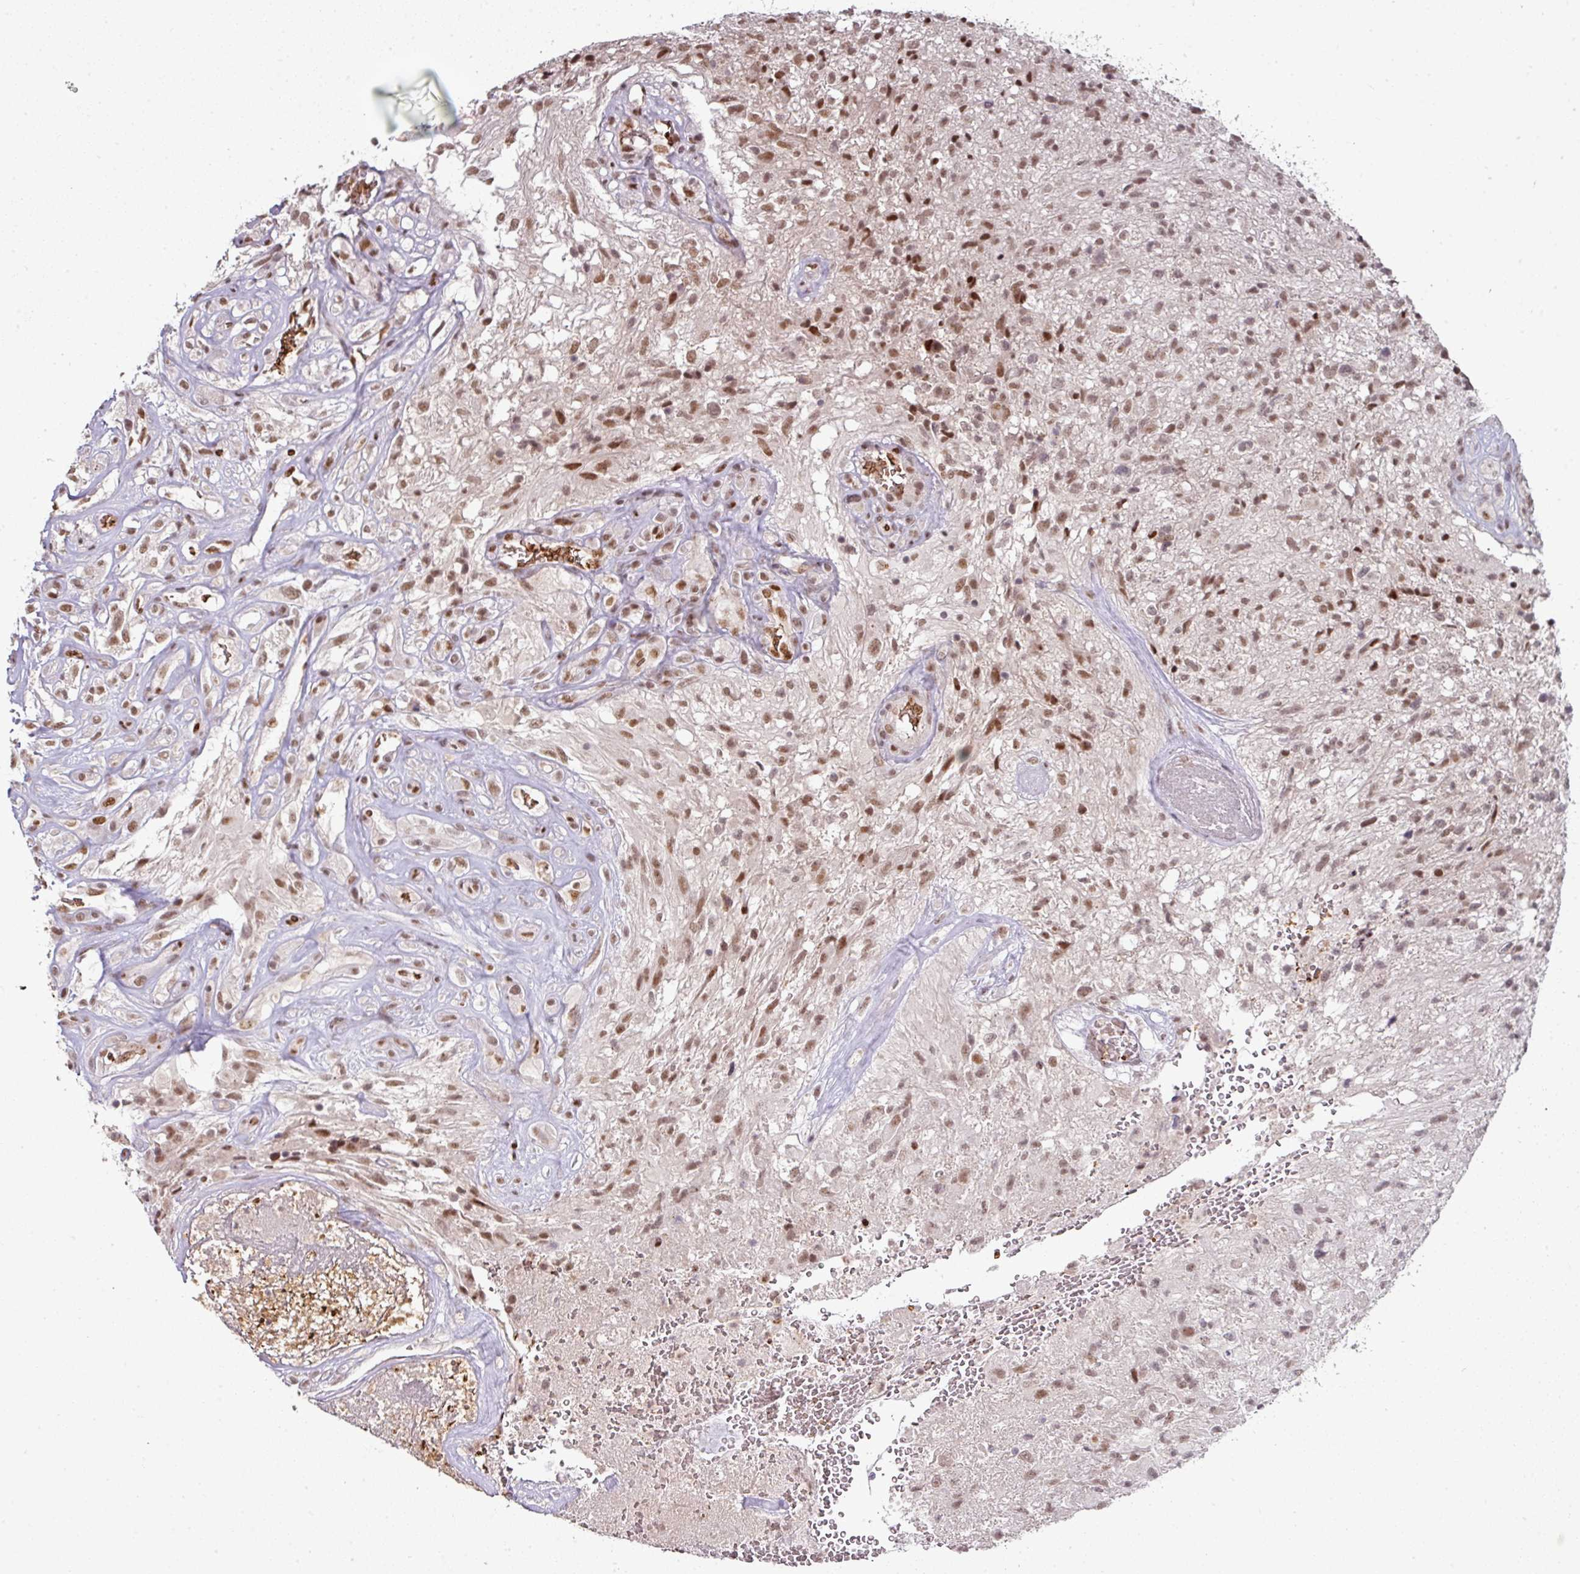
{"staining": {"intensity": "moderate", "quantity": ">75%", "location": "nuclear"}, "tissue": "glioma", "cell_type": "Tumor cells", "image_type": "cancer", "snomed": [{"axis": "morphology", "description": "Glioma, malignant, High grade"}, {"axis": "topography", "description": "Brain"}], "caption": "Immunohistochemistry (DAB (3,3'-diaminobenzidine)) staining of glioma shows moderate nuclear protein staining in approximately >75% of tumor cells. Nuclei are stained in blue.", "gene": "NEIL1", "patient": {"sex": "male", "age": 56}}